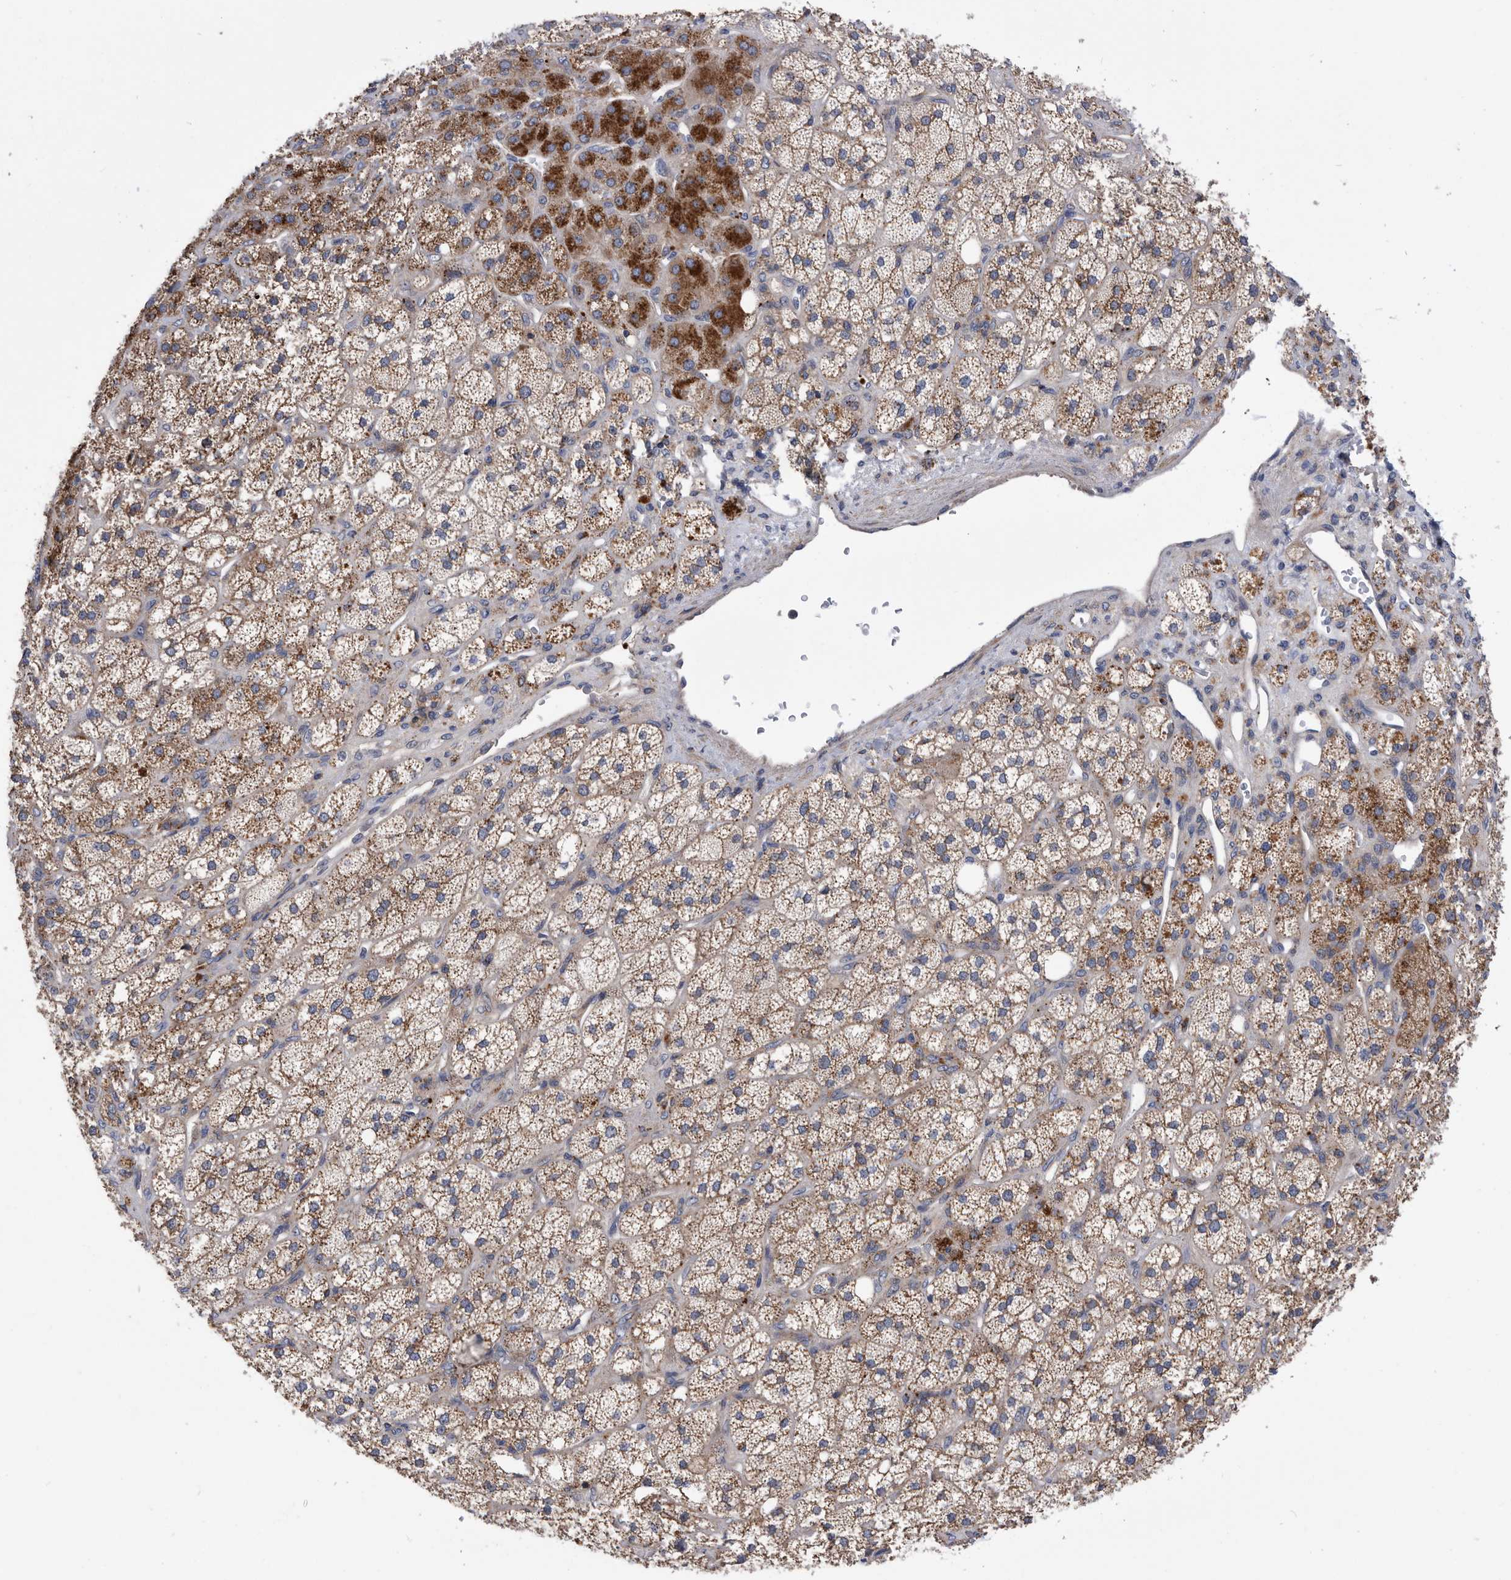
{"staining": {"intensity": "strong", "quantity": "25%-75%", "location": "cytoplasmic/membranous"}, "tissue": "adrenal gland", "cell_type": "Glandular cells", "image_type": "normal", "snomed": [{"axis": "morphology", "description": "Normal tissue, NOS"}, {"axis": "topography", "description": "Adrenal gland"}], "caption": "Strong cytoplasmic/membranous protein staining is identified in about 25%-75% of glandular cells in adrenal gland. Immunohistochemistry (ihc) stains the protein in brown and the nuclei are stained blue.", "gene": "BAIAP3", "patient": {"sex": "male", "age": 61}}